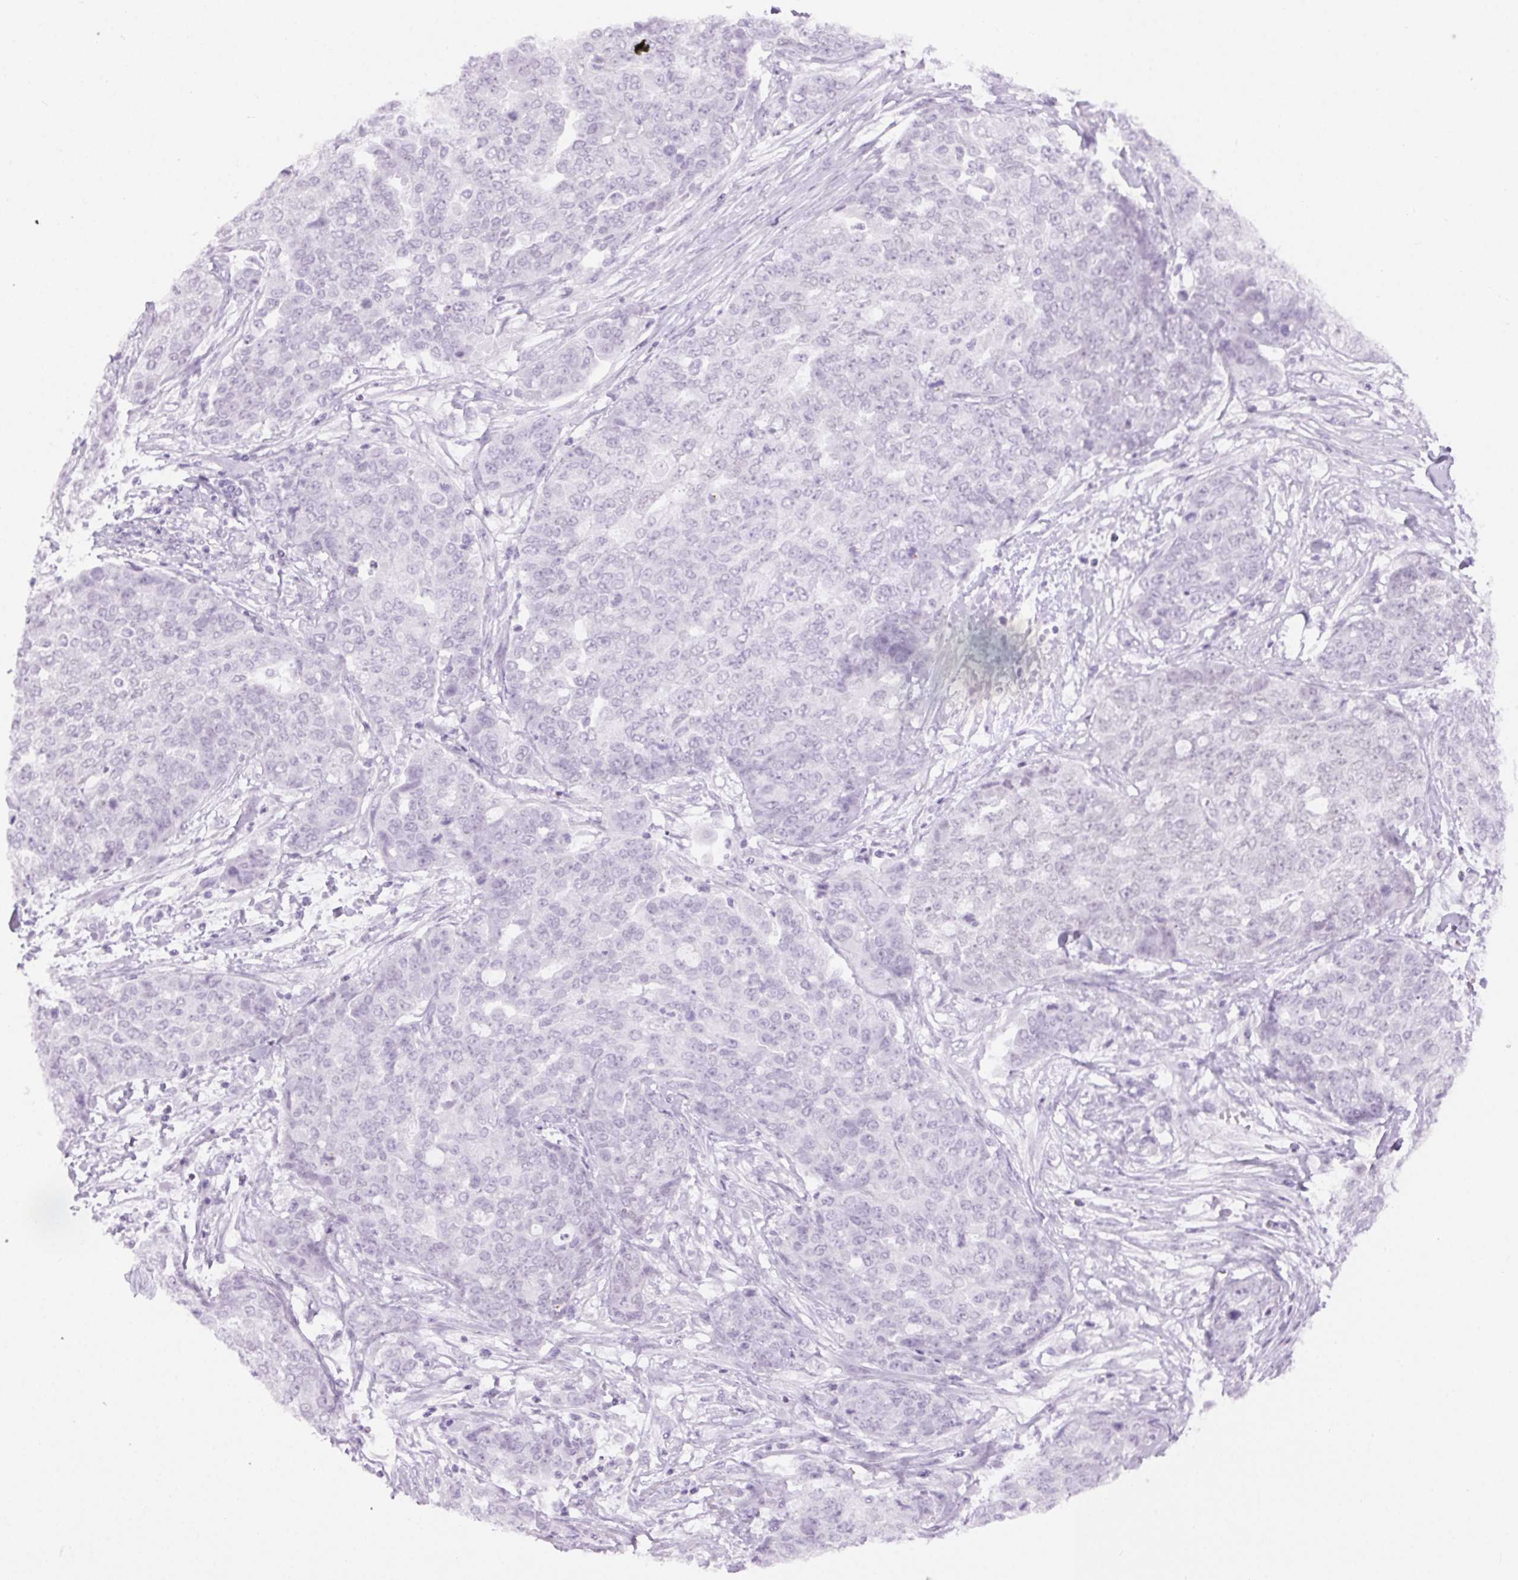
{"staining": {"intensity": "negative", "quantity": "none", "location": "none"}, "tissue": "ovarian cancer", "cell_type": "Tumor cells", "image_type": "cancer", "snomed": [{"axis": "morphology", "description": "Cystadenocarcinoma, serous, NOS"}, {"axis": "topography", "description": "Soft tissue"}, {"axis": "topography", "description": "Ovary"}], "caption": "Ovarian cancer was stained to show a protein in brown. There is no significant positivity in tumor cells.", "gene": "BEND2", "patient": {"sex": "female", "age": 57}}